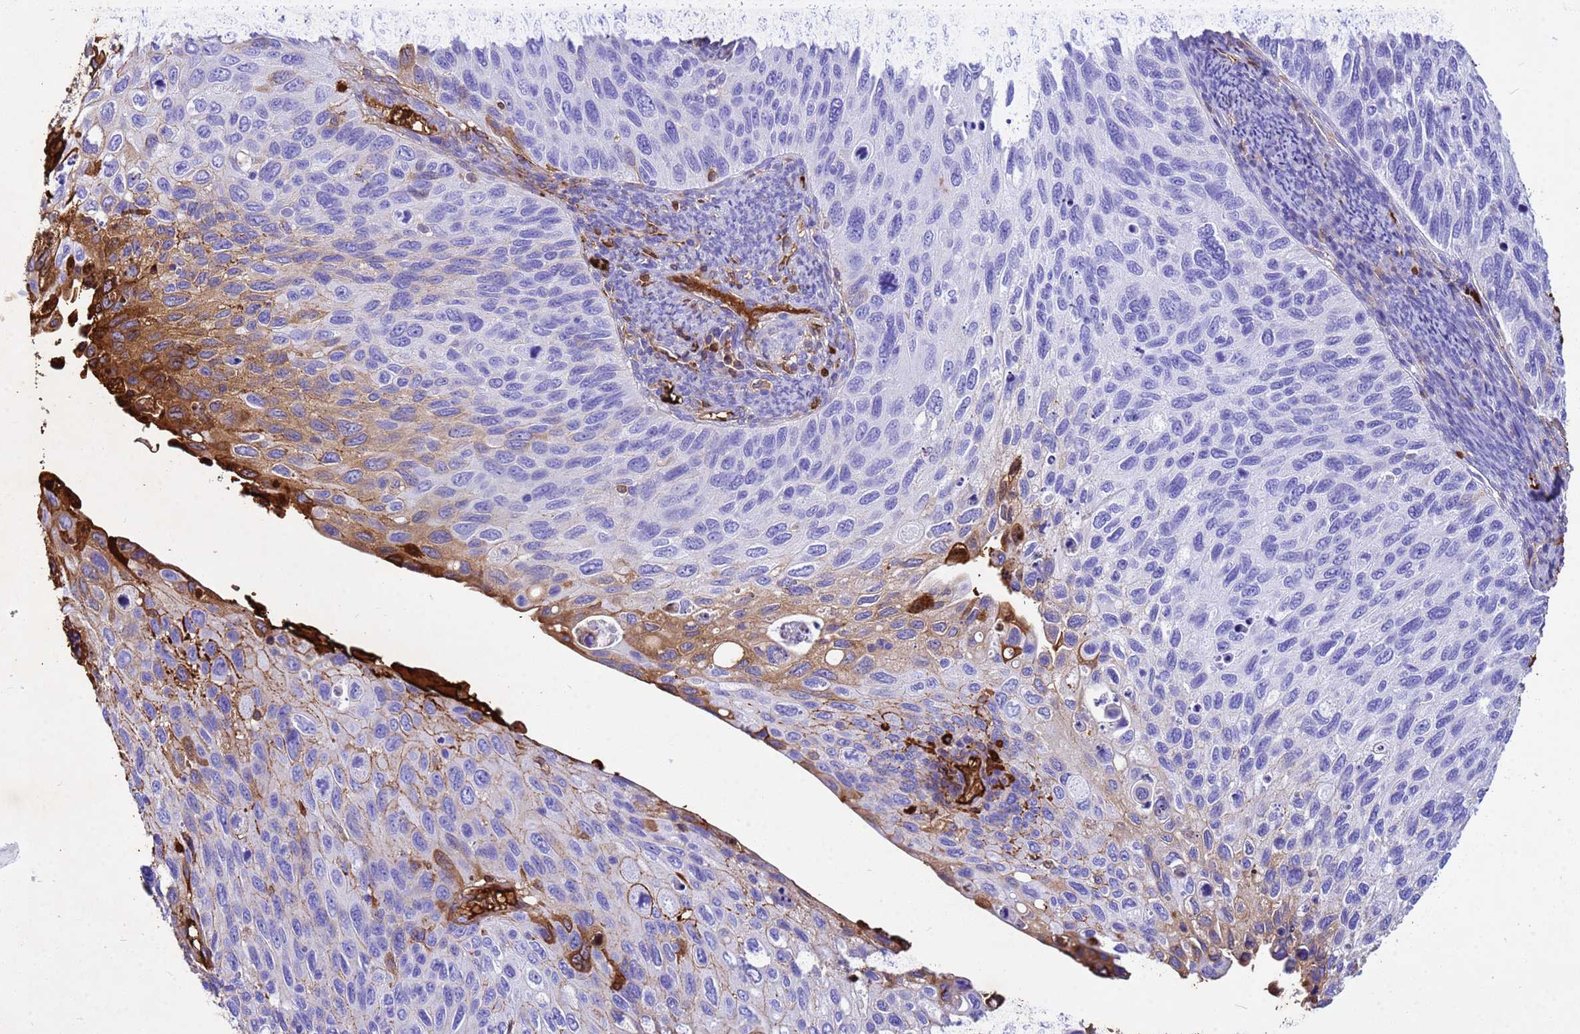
{"staining": {"intensity": "moderate", "quantity": "<25%", "location": "cytoplasmic/membranous"}, "tissue": "cervical cancer", "cell_type": "Tumor cells", "image_type": "cancer", "snomed": [{"axis": "morphology", "description": "Squamous cell carcinoma, NOS"}, {"axis": "topography", "description": "Cervix"}], "caption": "Immunohistochemistry histopathology image of human cervical cancer stained for a protein (brown), which shows low levels of moderate cytoplasmic/membranous staining in approximately <25% of tumor cells.", "gene": "HBA2", "patient": {"sex": "female", "age": 70}}